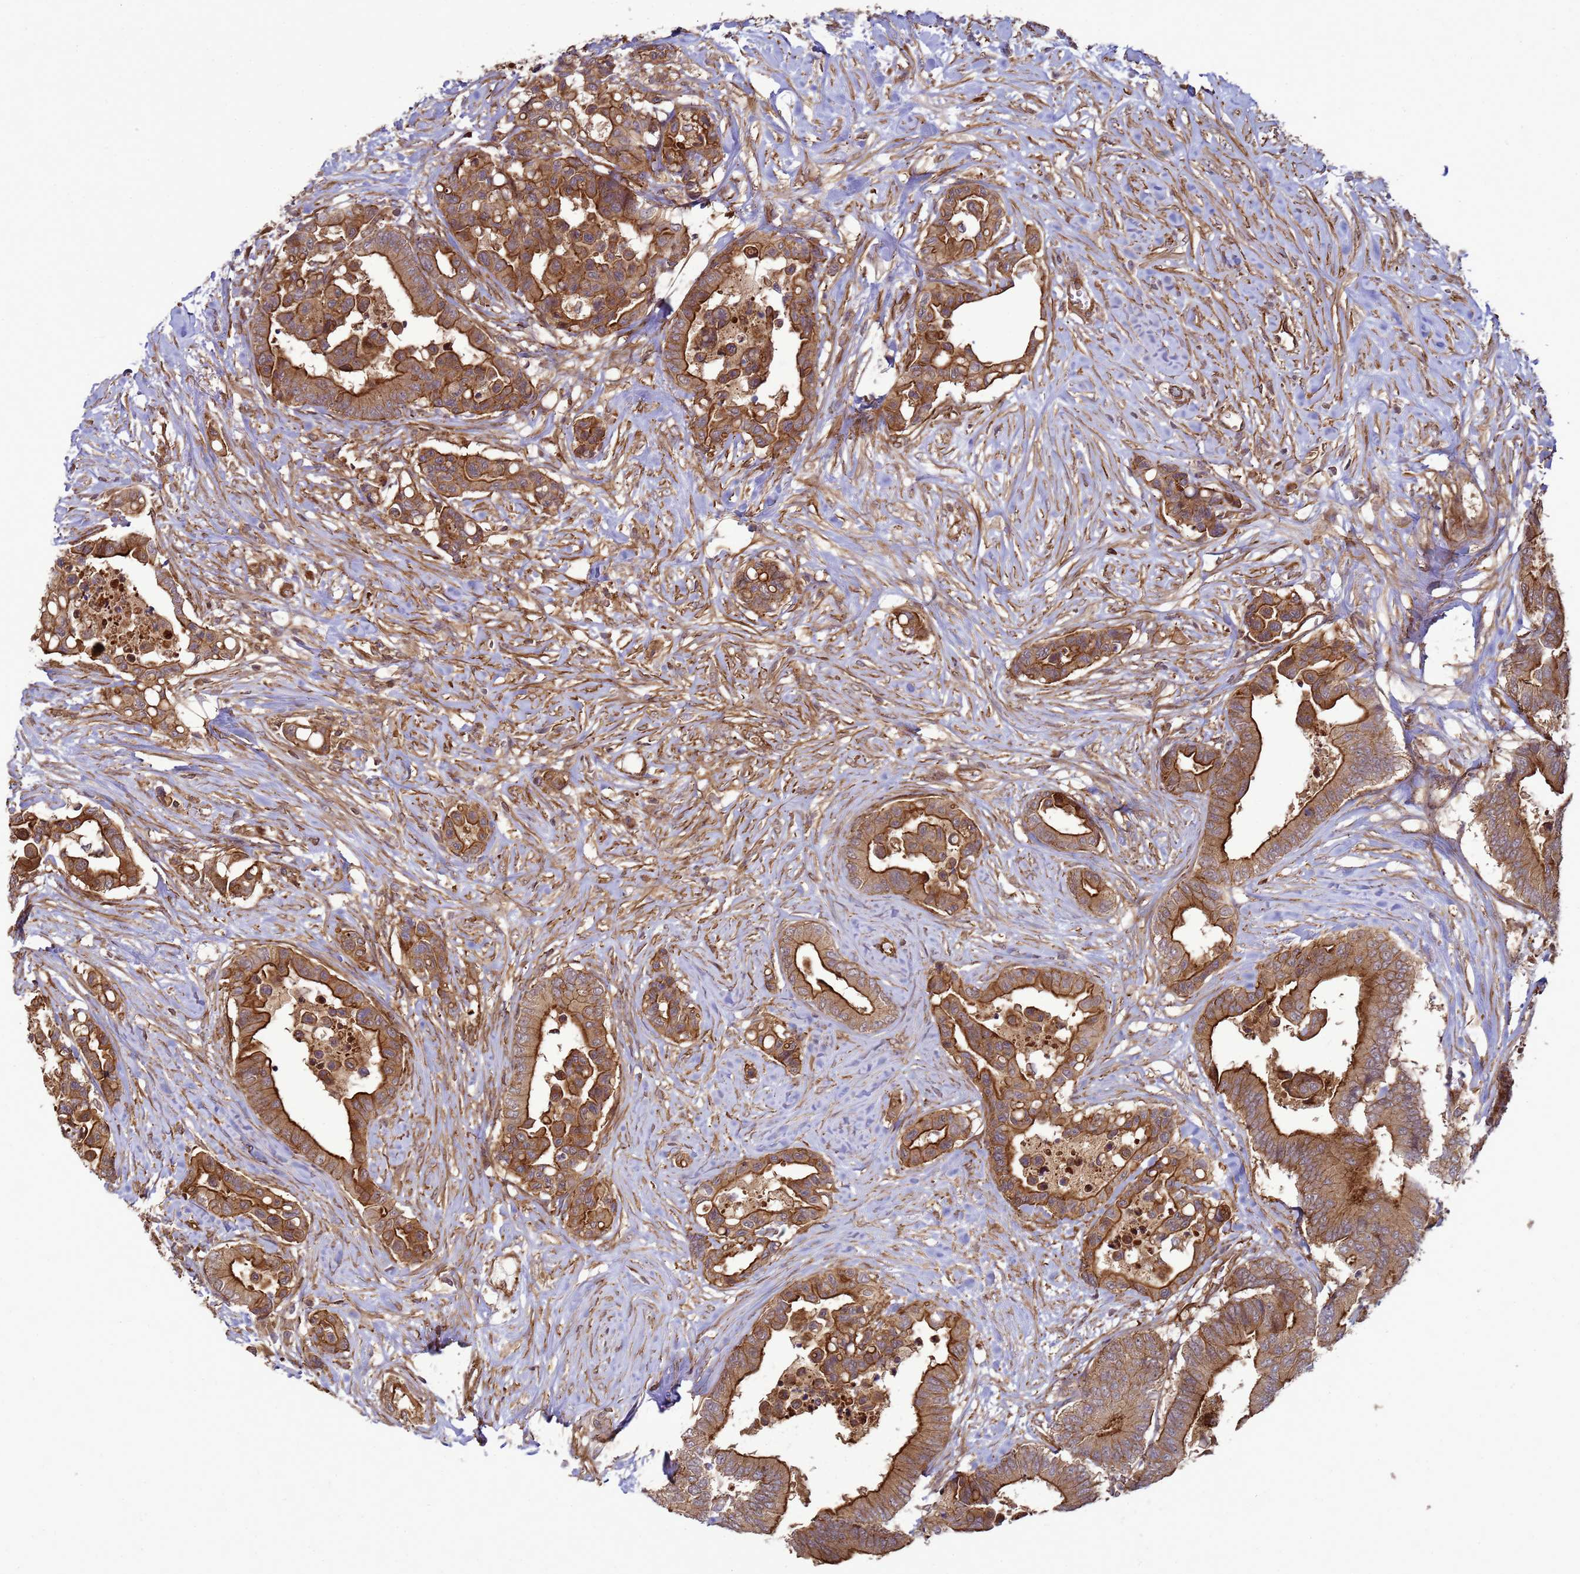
{"staining": {"intensity": "moderate", "quantity": ">75%", "location": "cytoplasmic/membranous"}, "tissue": "colorectal cancer", "cell_type": "Tumor cells", "image_type": "cancer", "snomed": [{"axis": "morphology", "description": "Normal tissue, NOS"}, {"axis": "morphology", "description": "Adenocarcinoma, NOS"}, {"axis": "topography", "description": "Colon"}], "caption": "Adenocarcinoma (colorectal) stained for a protein displays moderate cytoplasmic/membranous positivity in tumor cells. (DAB (3,3'-diaminobenzidine) IHC with brightfield microscopy, high magnification).", "gene": "CNOT1", "patient": {"sex": "male", "age": 82}}